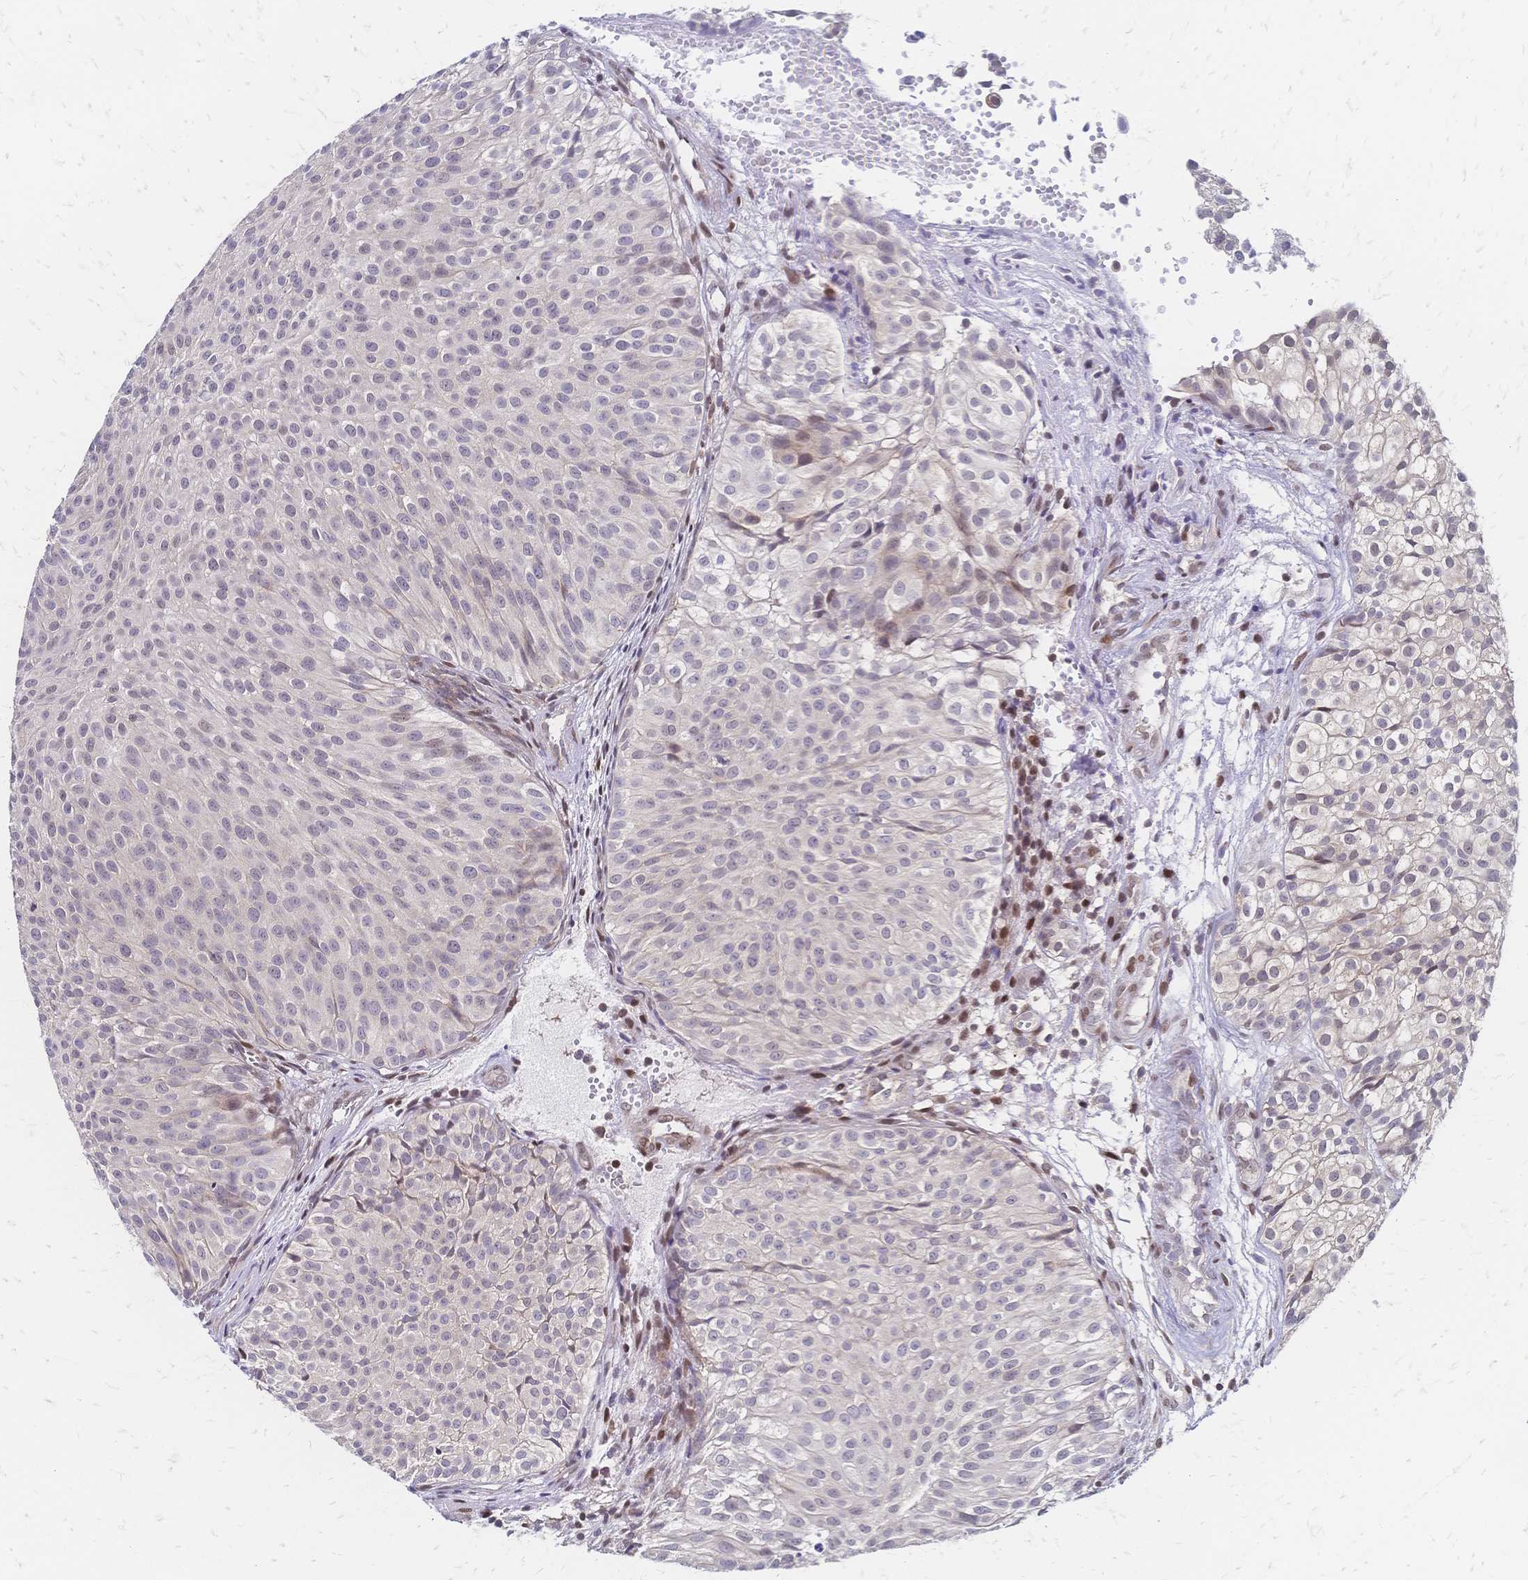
{"staining": {"intensity": "negative", "quantity": "none", "location": "none"}, "tissue": "urothelial cancer", "cell_type": "Tumor cells", "image_type": "cancer", "snomed": [{"axis": "morphology", "description": "Urothelial carcinoma, Low grade"}, {"axis": "topography", "description": "Urinary bladder"}], "caption": "Low-grade urothelial carcinoma stained for a protein using immunohistochemistry reveals no staining tumor cells.", "gene": "CBX7", "patient": {"sex": "male", "age": 70}}